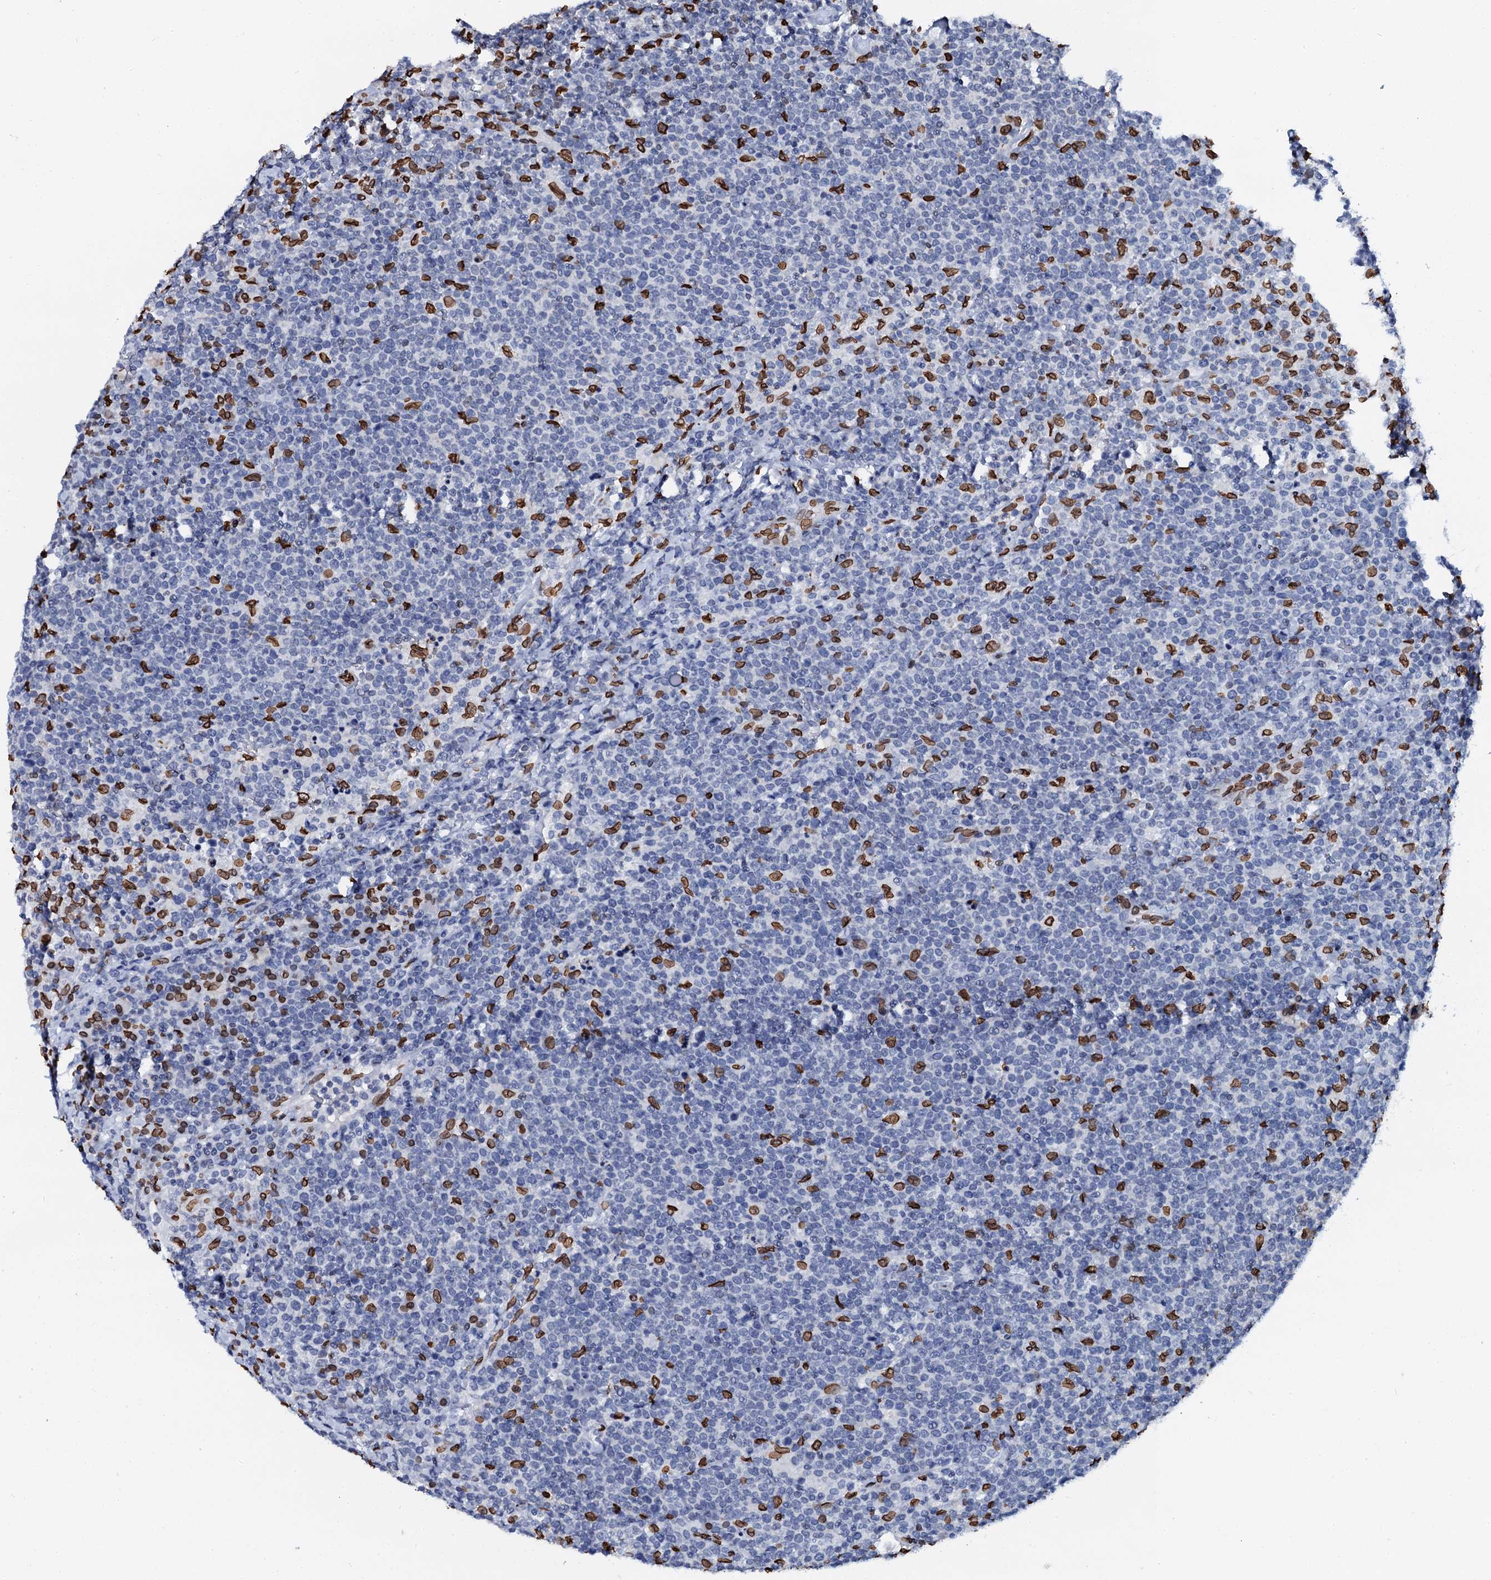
{"staining": {"intensity": "negative", "quantity": "none", "location": "none"}, "tissue": "lymphoma", "cell_type": "Tumor cells", "image_type": "cancer", "snomed": [{"axis": "morphology", "description": "Malignant lymphoma, non-Hodgkin's type, High grade"}, {"axis": "topography", "description": "Lymph node"}], "caption": "There is no significant staining in tumor cells of lymphoma. (DAB (3,3'-diaminobenzidine) immunohistochemistry (IHC) with hematoxylin counter stain).", "gene": "KATNAL2", "patient": {"sex": "male", "age": 61}}